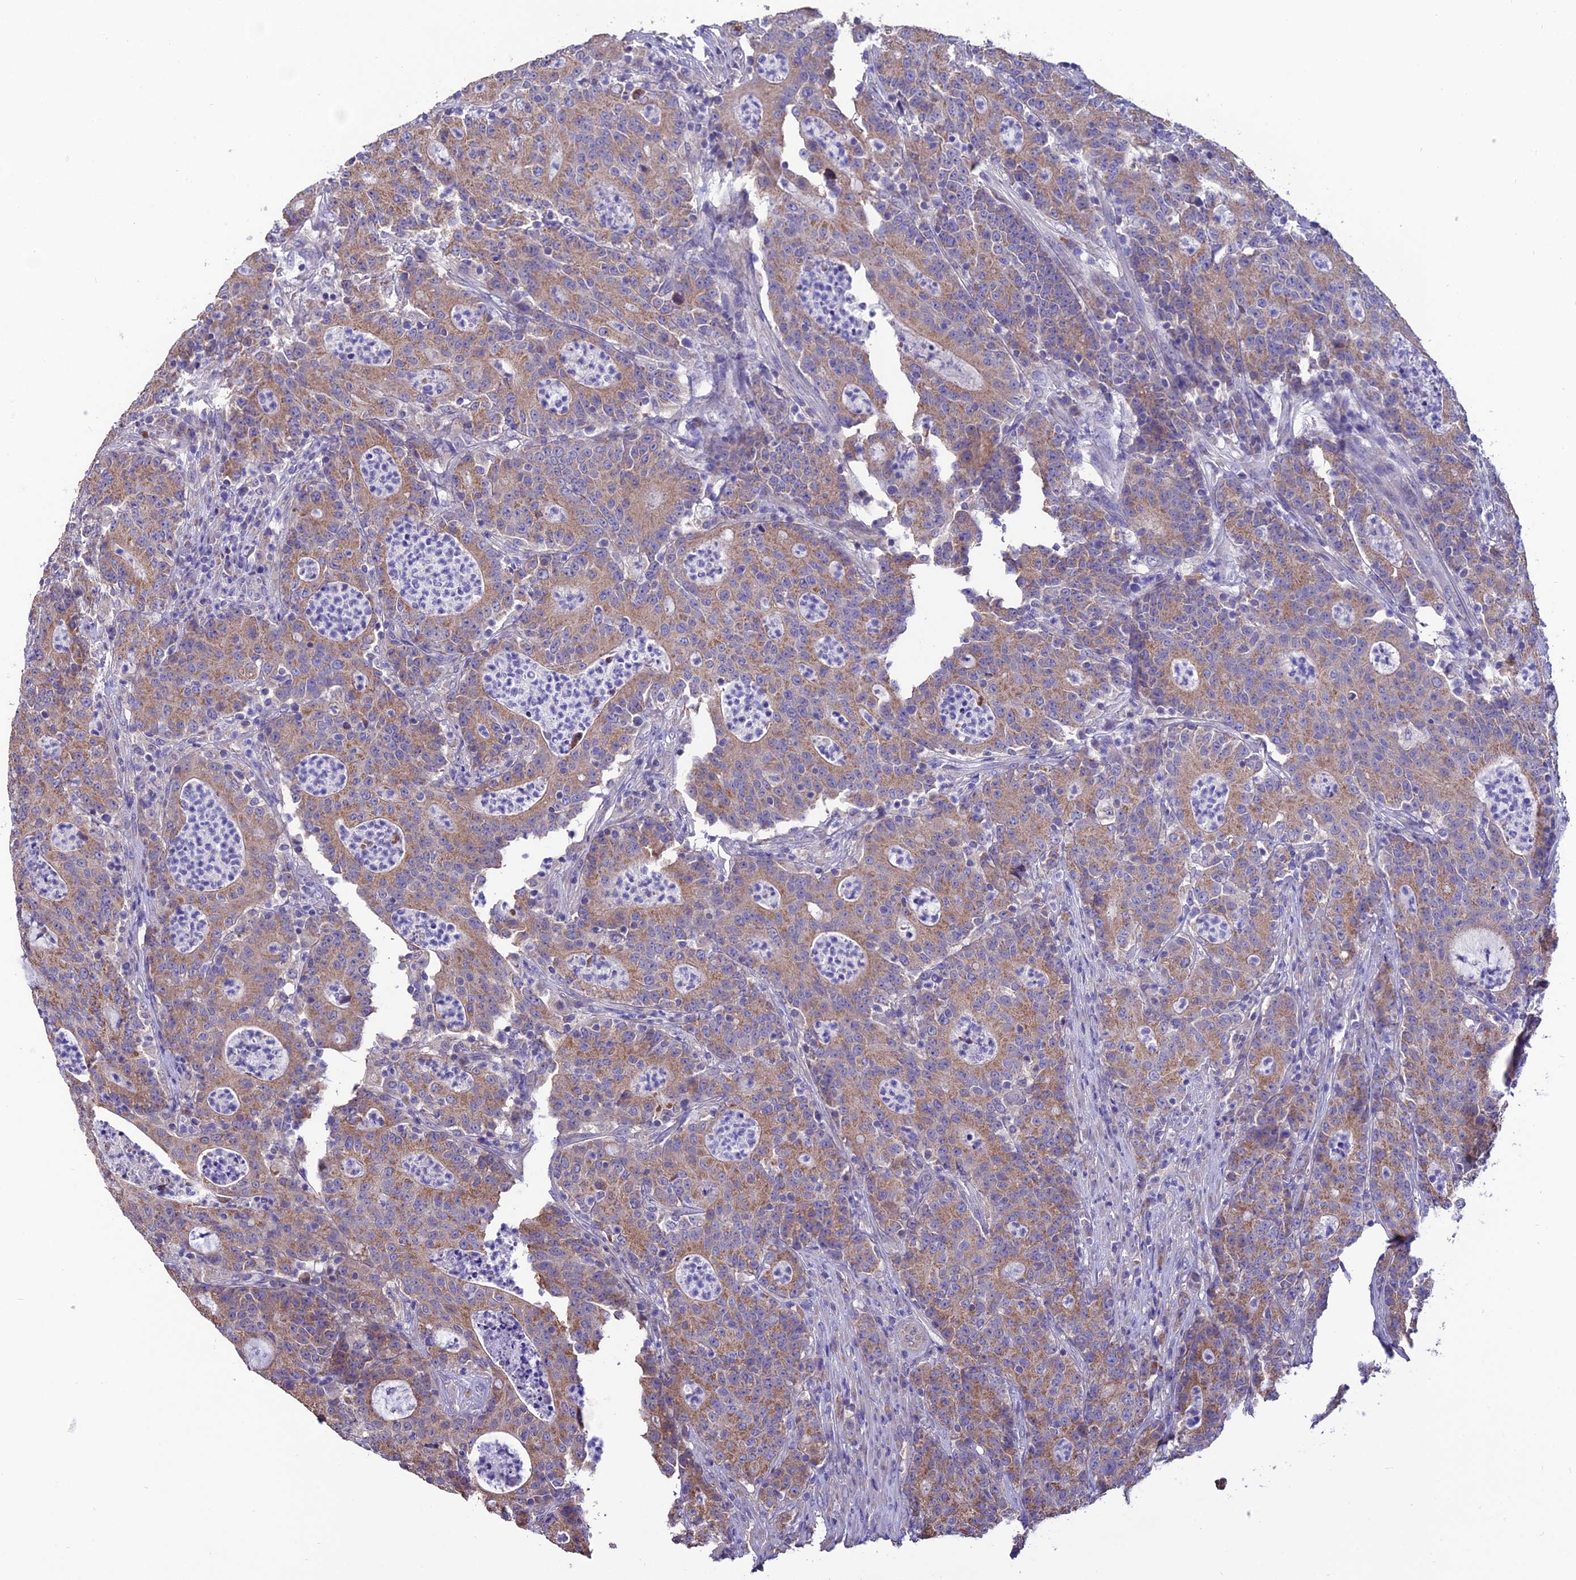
{"staining": {"intensity": "moderate", "quantity": "25%-75%", "location": "cytoplasmic/membranous"}, "tissue": "colorectal cancer", "cell_type": "Tumor cells", "image_type": "cancer", "snomed": [{"axis": "morphology", "description": "Adenocarcinoma, NOS"}, {"axis": "topography", "description": "Colon"}], "caption": "A histopathology image of human colorectal adenocarcinoma stained for a protein reveals moderate cytoplasmic/membranous brown staining in tumor cells.", "gene": "HOGA1", "patient": {"sex": "male", "age": 83}}